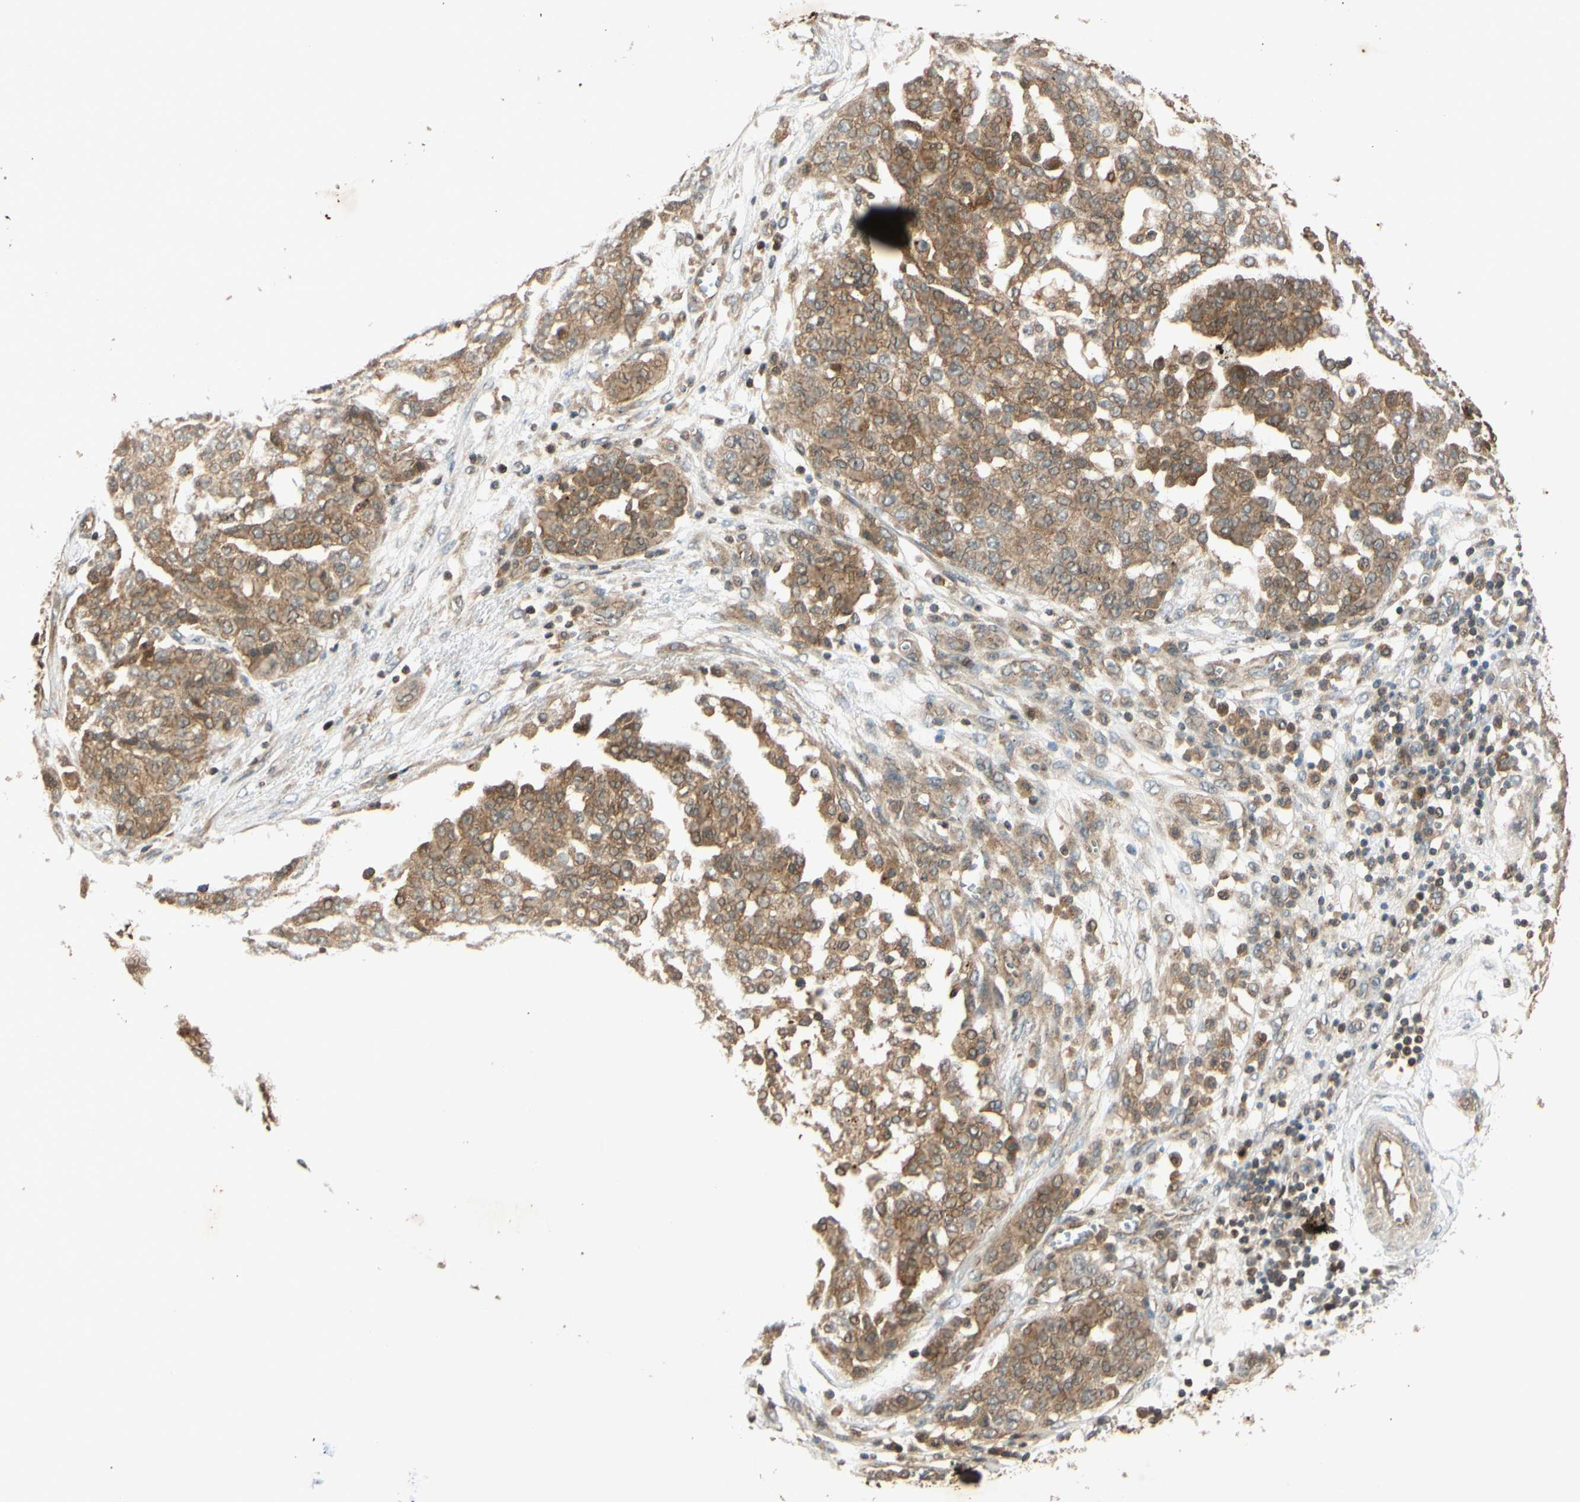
{"staining": {"intensity": "moderate", "quantity": ">75%", "location": "cytoplasmic/membranous"}, "tissue": "ovarian cancer", "cell_type": "Tumor cells", "image_type": "cancer", "snomed": [{"axis": "morphology", "description": "Cystadenocarcinoma, serous, NOS"}, {"axis": "topography", "description": "Soft tissue"}, {"axis": "topography", "description": "Ovary"}], "caption": "Immunohistochemistry histopathology image of neoplastic tissue: human ovarian serous cystadenocarcinoma stained using immunohistochemistry (IHC) reveals medium levels of moderate protein expression localized specifically in the cytoplasmic/membranous of tumor cells, appearing as a cytoplasmic/membranous brown color.", "gene": "EPHA8", "patient": {"sex": "female", "age": 57}}